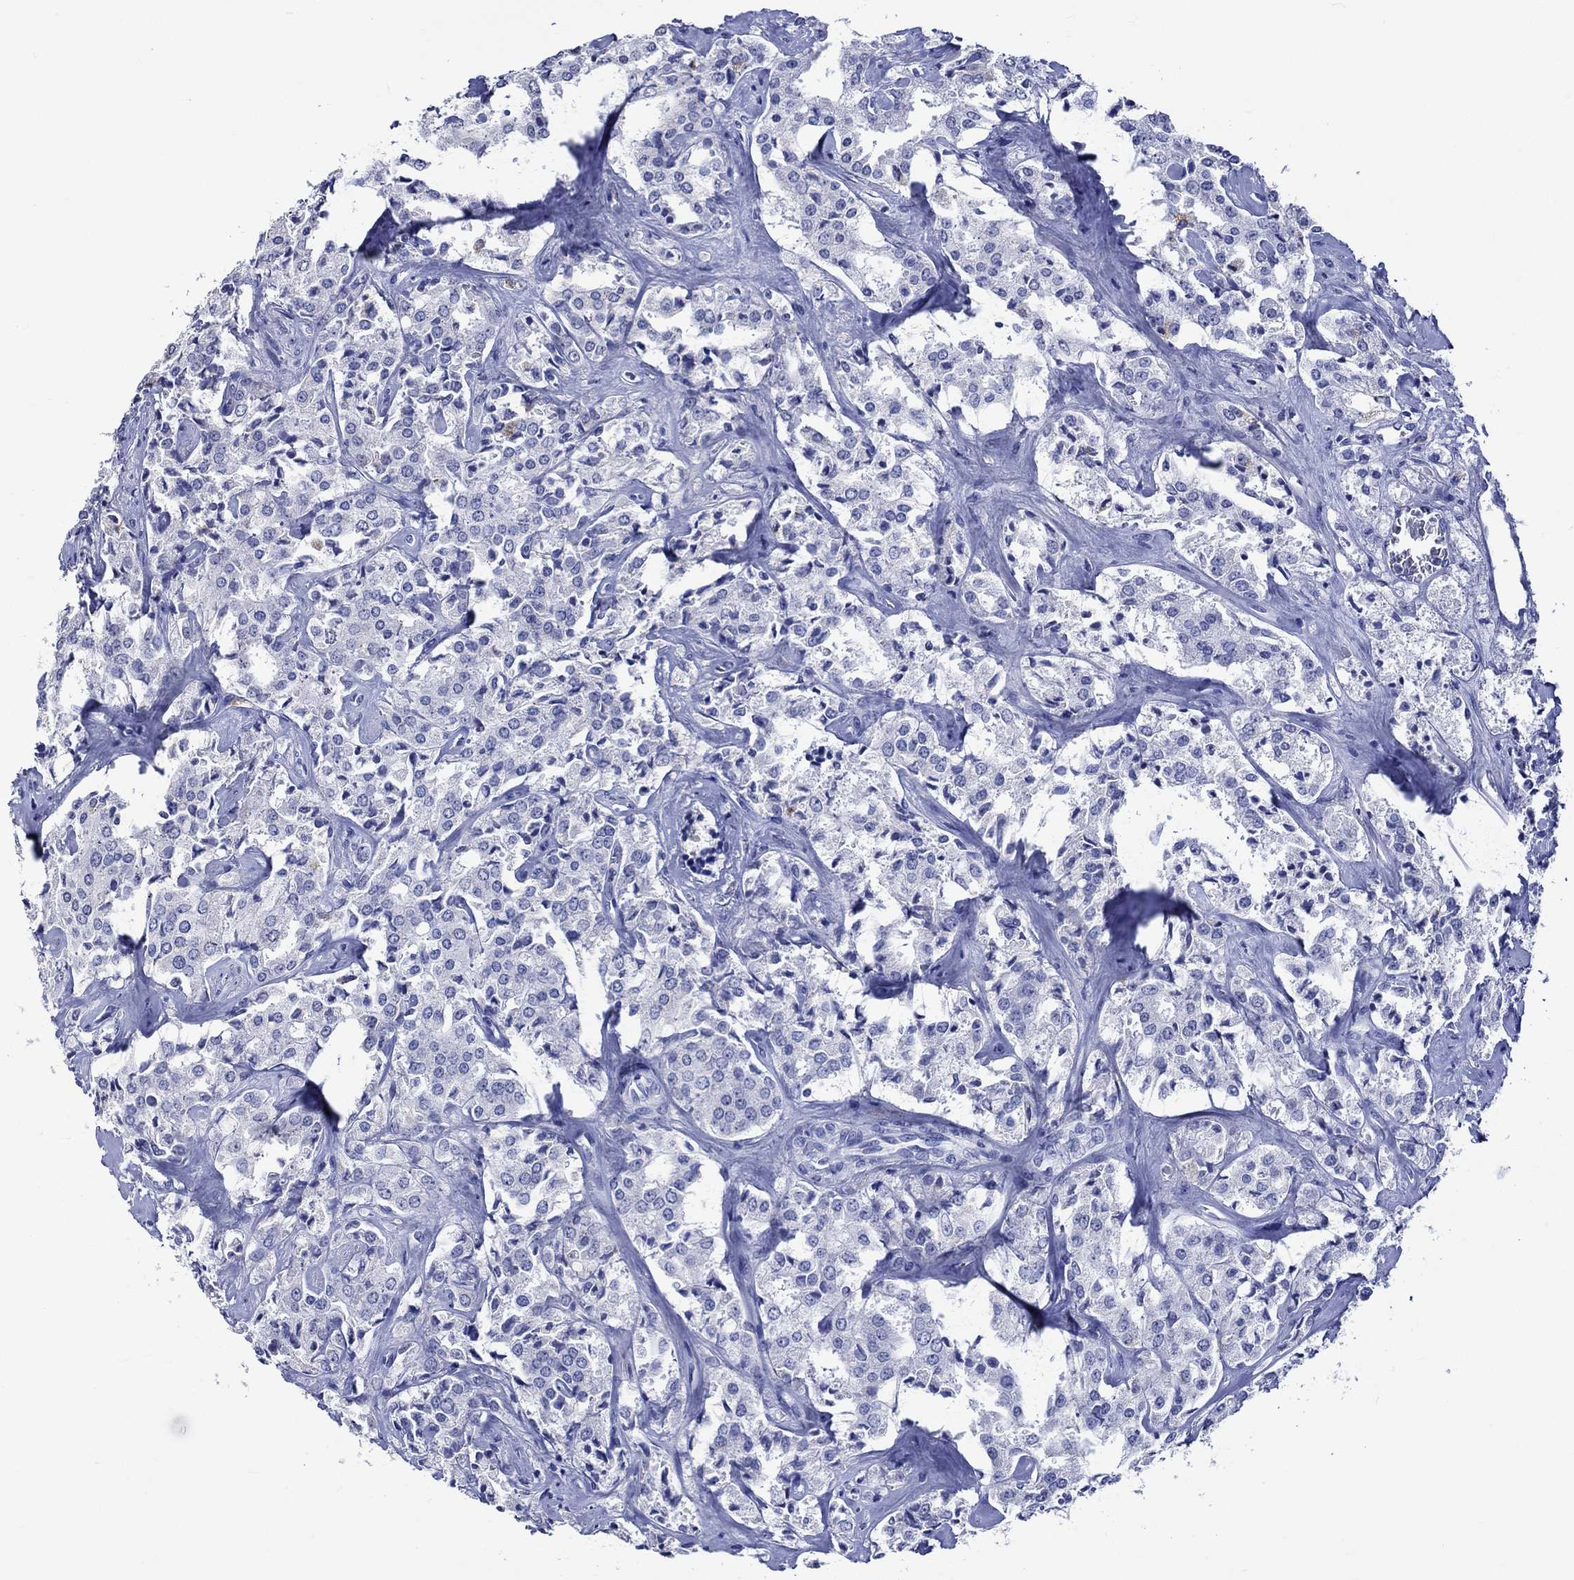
{"staining": {"intensity": "negative", "quantity": "none", "location": "none"}, "tissue": "prostate cancer", "cell_type": "Tumor cells", "image_type": "cancer", "snomed": [{"axis": "morphology", "description": "Adenocarcinoma, NOS"}, {"axis": "topography", "description": "Prostate"}], "caption": "Immunohistochemical staining of prostate cancer (adenocarcinoma) reveals no significant expression in tumor cells. (DAB IHC visualized using brightfield microscopy, high magnification).", "gene": "KLHL35", "patient": {"sex": "male", "age": 66}}